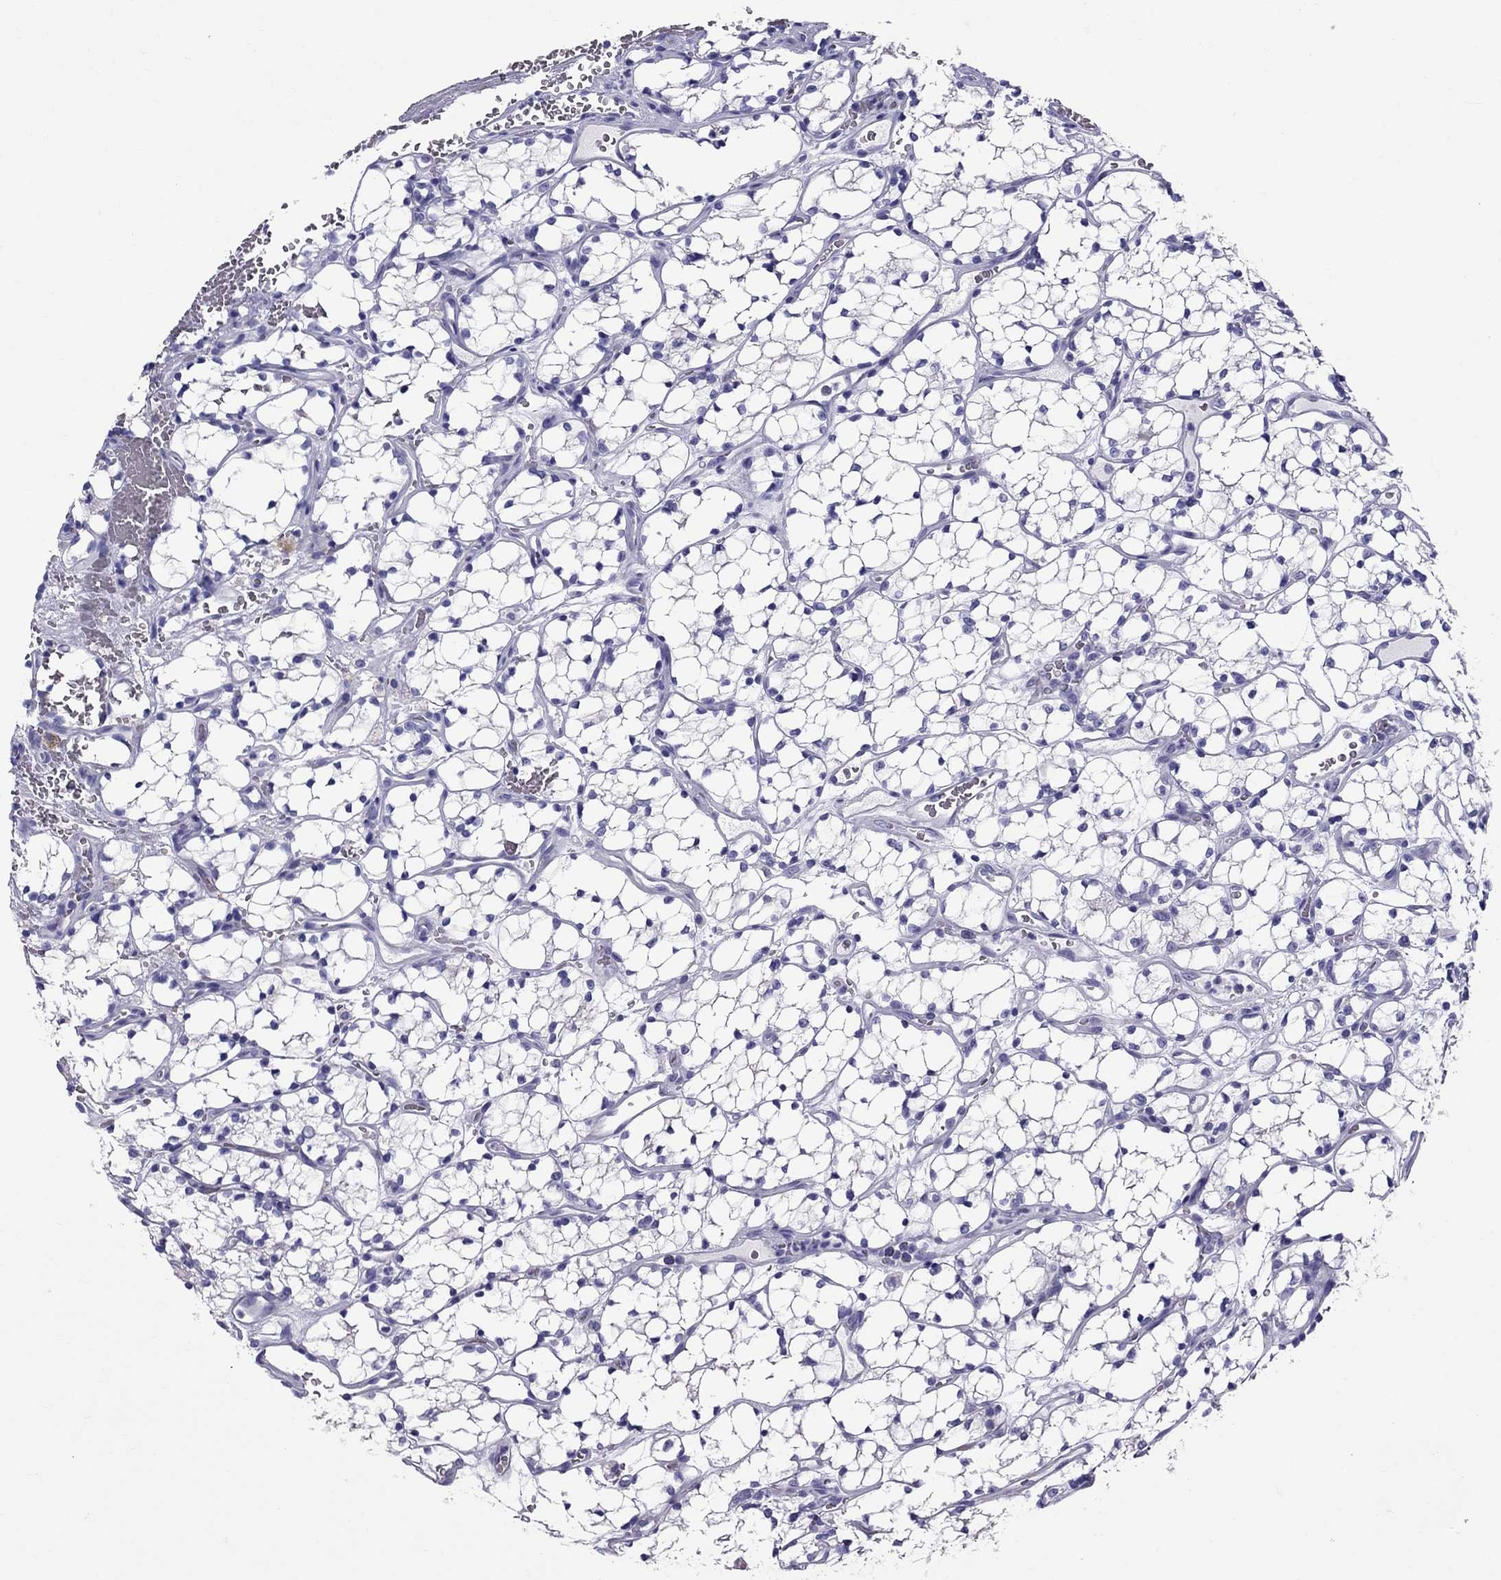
{"staining": {"intensity": "negative", "quantity": "none", "location": "none"}, "tissue": "renal cancer", "cell_type": "Tumor cells", "image_type": "cancer", "snomed": [{"axis": "morphology", "description": "Adenocarcinoma, NOS"}, {"axis": "topography", "description": "Kidney"}], "caption": "DAB immunohistochemical staining of human renal adenocarcinoma reveals no significant expression in tumor cells. Brightfield microscopy of IHC stained with DAB (3,3'-diaminobenzidine) (brown) and hematoxylin (blue), captured at high magnification.", "gene": "TTLL13", "patient": {"sex": "female", "age": 69}}